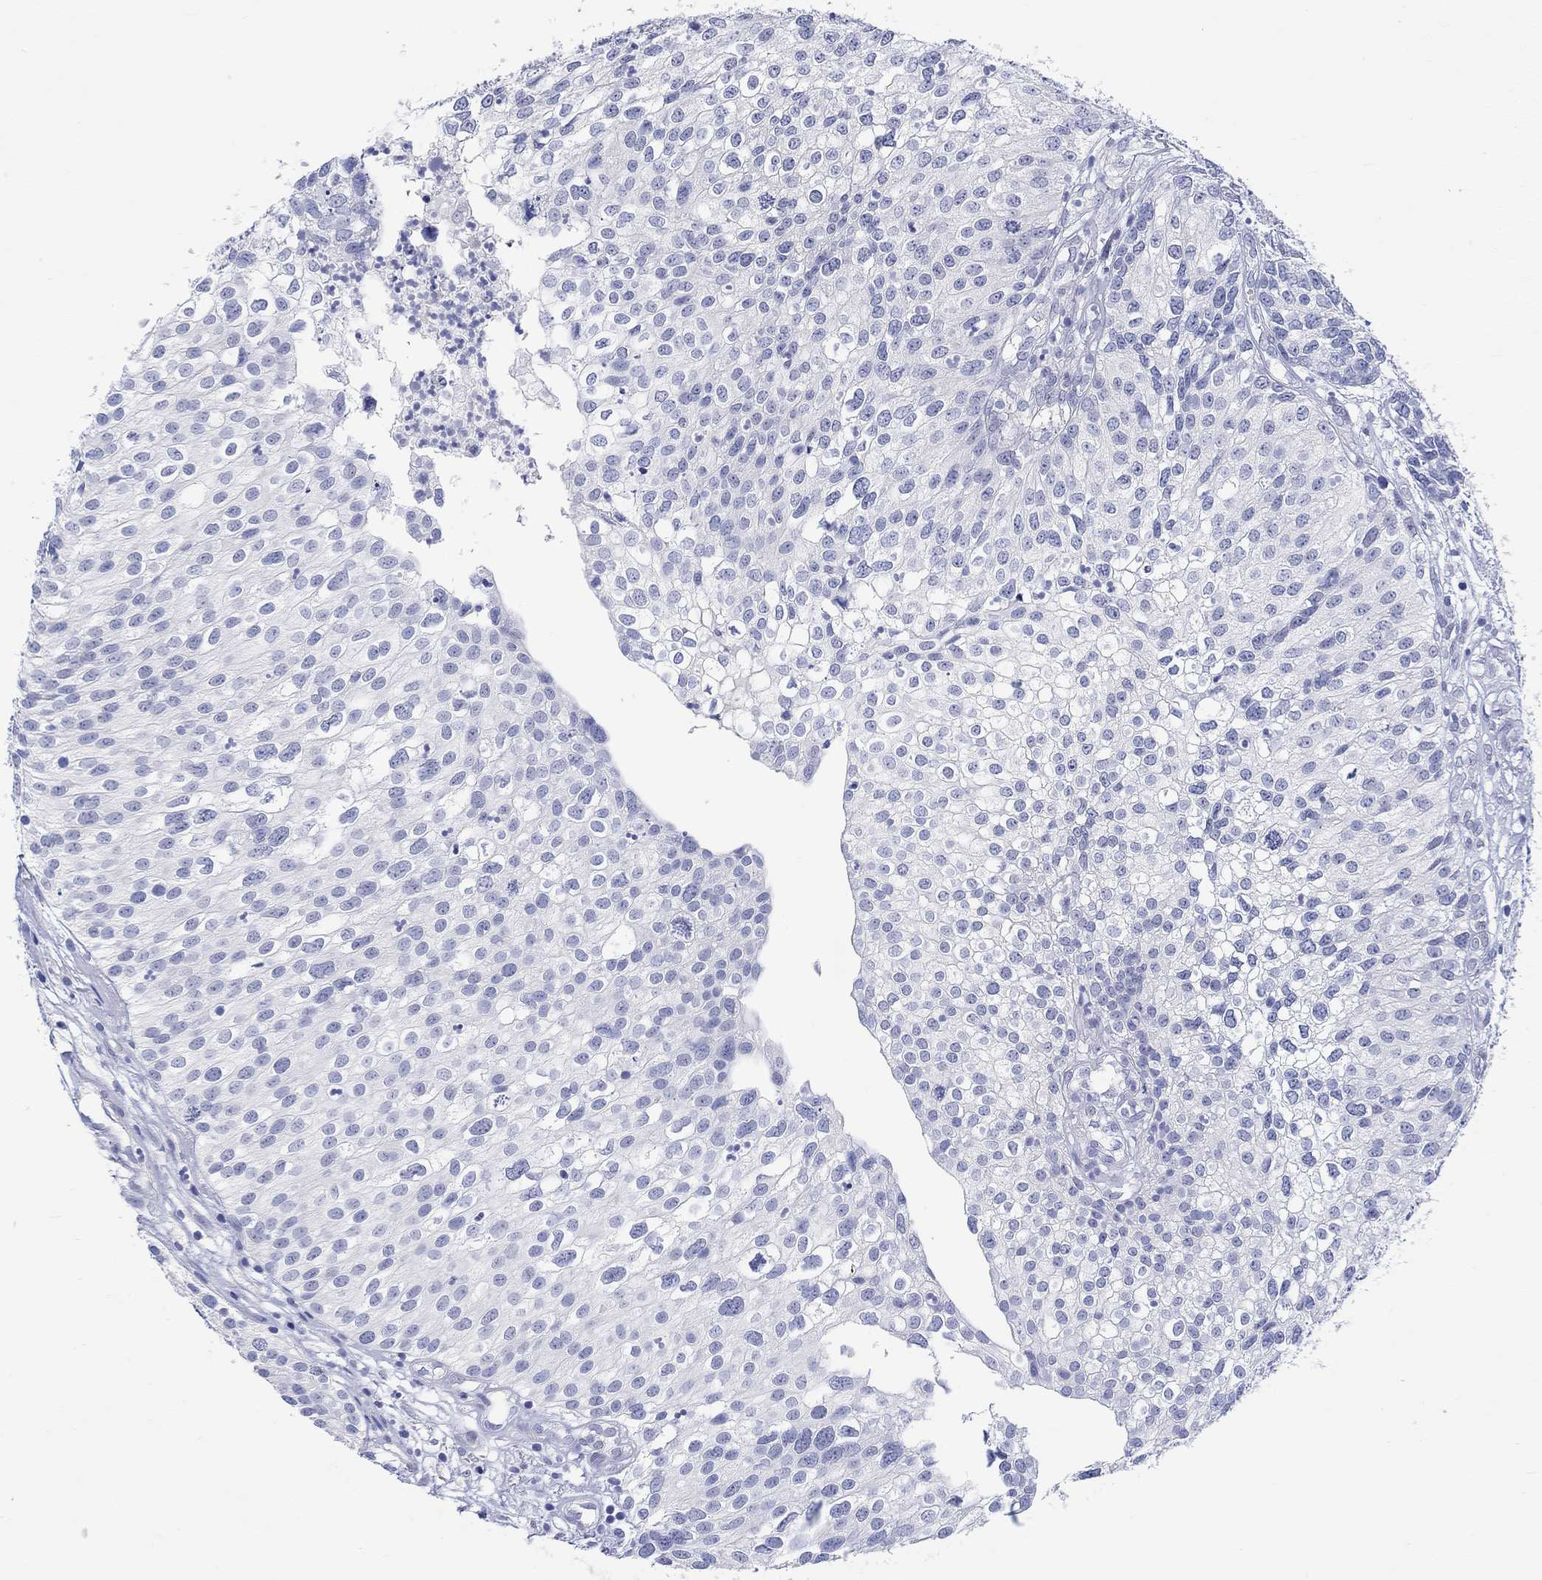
{"staining": {"intensity": "negative", "quantity": "none", "location": "none"}, "tissue": "urothelial cancer", "cell_type": "Tumor cells", "image_type": "cancer", "snomed": [{"axis": "morphology", "description": "Urothelial carcinoma, High grade"}, {"axis": "topography", "description": "Urinary bladder"}], "caption": "Immunohistochemical staining of high-grade urothelial carcinoma exhibits no significant staining in tumor cells.", "gene": "MSI1", "patient": {"sex": "female", "age": 79}}